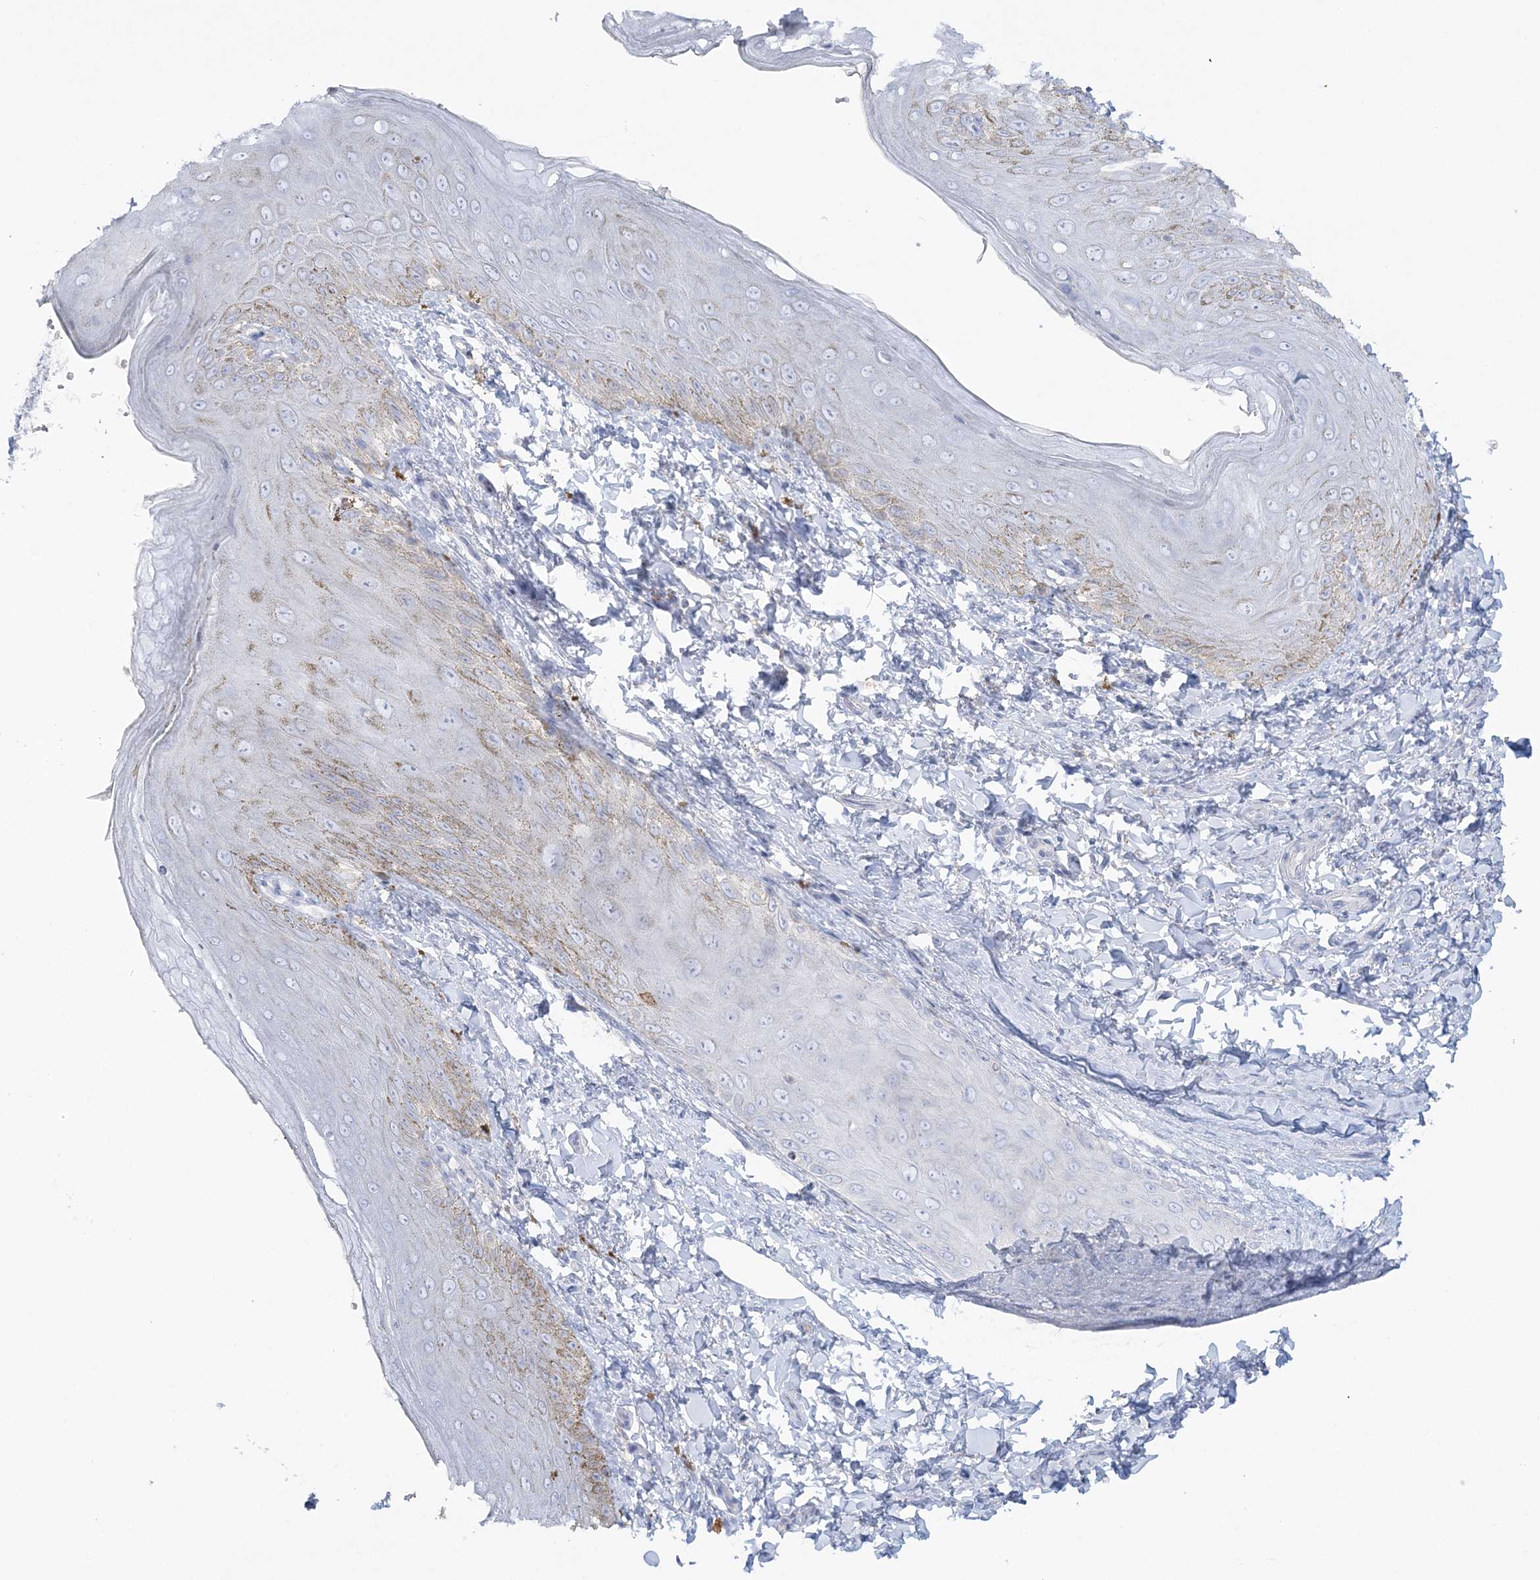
{"staining": {"intensity": "weak", "quantity": "<25%", "location": "cytoplasmic/membranous"}, "tissue": "skin", "cell_type": "Epidermal cells", "image_type": "normal", "snomed": [{"axis": "morphology", "description": "Normal tissue, NOS"}, {"axis": "topography", "description": "Anal"}], "caption": "The photomicrograph reveals no staining of epidermal cells in normal skin.", "gene": "WDSUB1", "patient": {"sex": "male", "age": 44}}